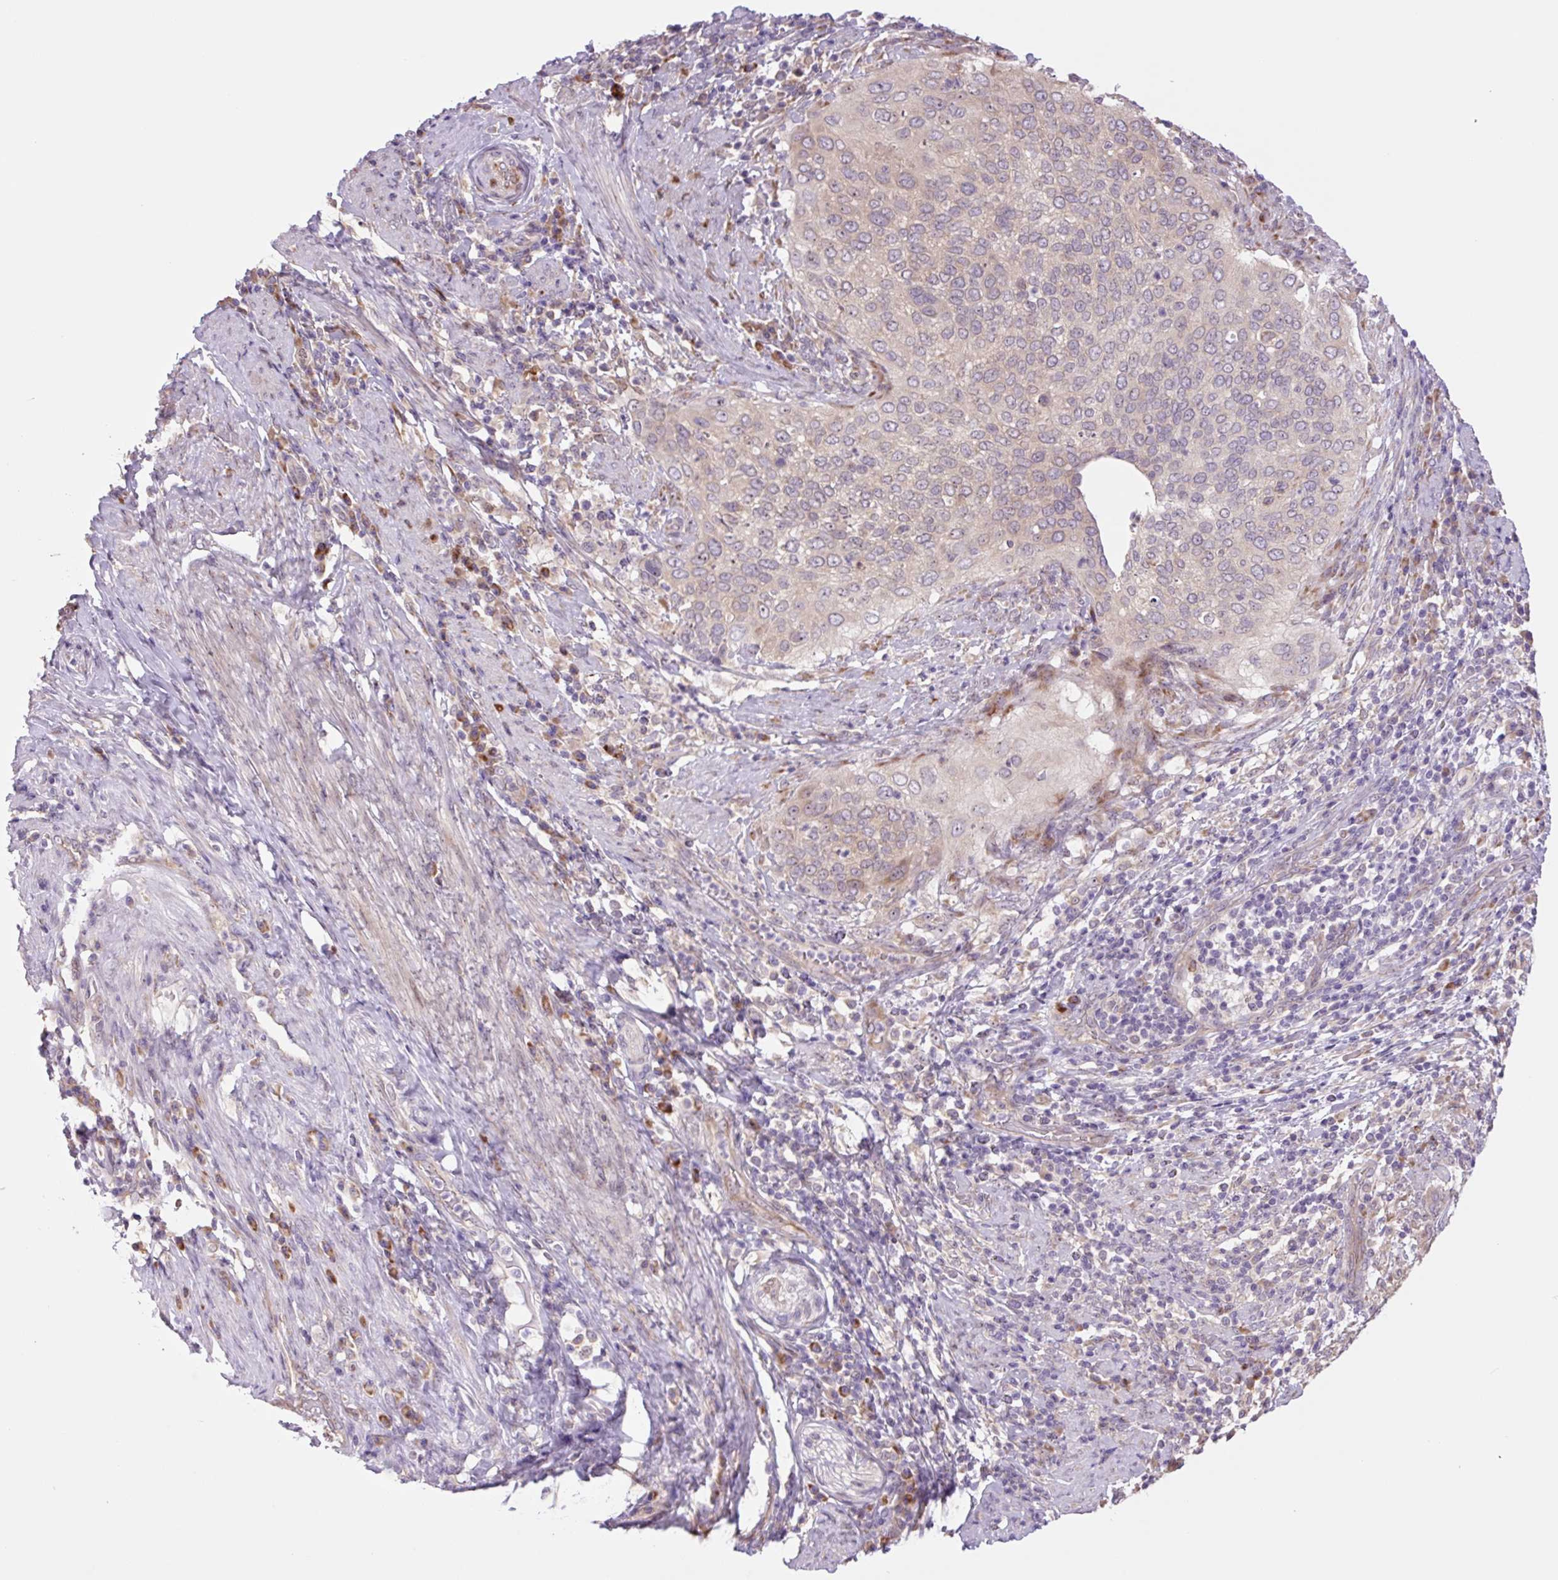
{"staining": {"intensity": "weak", "quantity": "<25%", "location": "cytoplasmic/membranous"}, "tissue": "cervical cancer", "cell_type": "Tumor cells", "image_type": "cancer", "snomed": [{"axis": "morphology", "description": "Squamous cell carcinoma, NOS"}, {"axis": "topography", "description": "Cervix"}], "caption": "High magnification brightfield microscopy of cervical squamous cell carcinoma stained with DAB (brown) and counterstained with hematoxylin (blue): tumor cells show no significant staining.", "gene": "PLA2G4A", "patient": {"sex": "female", "age": 38}}